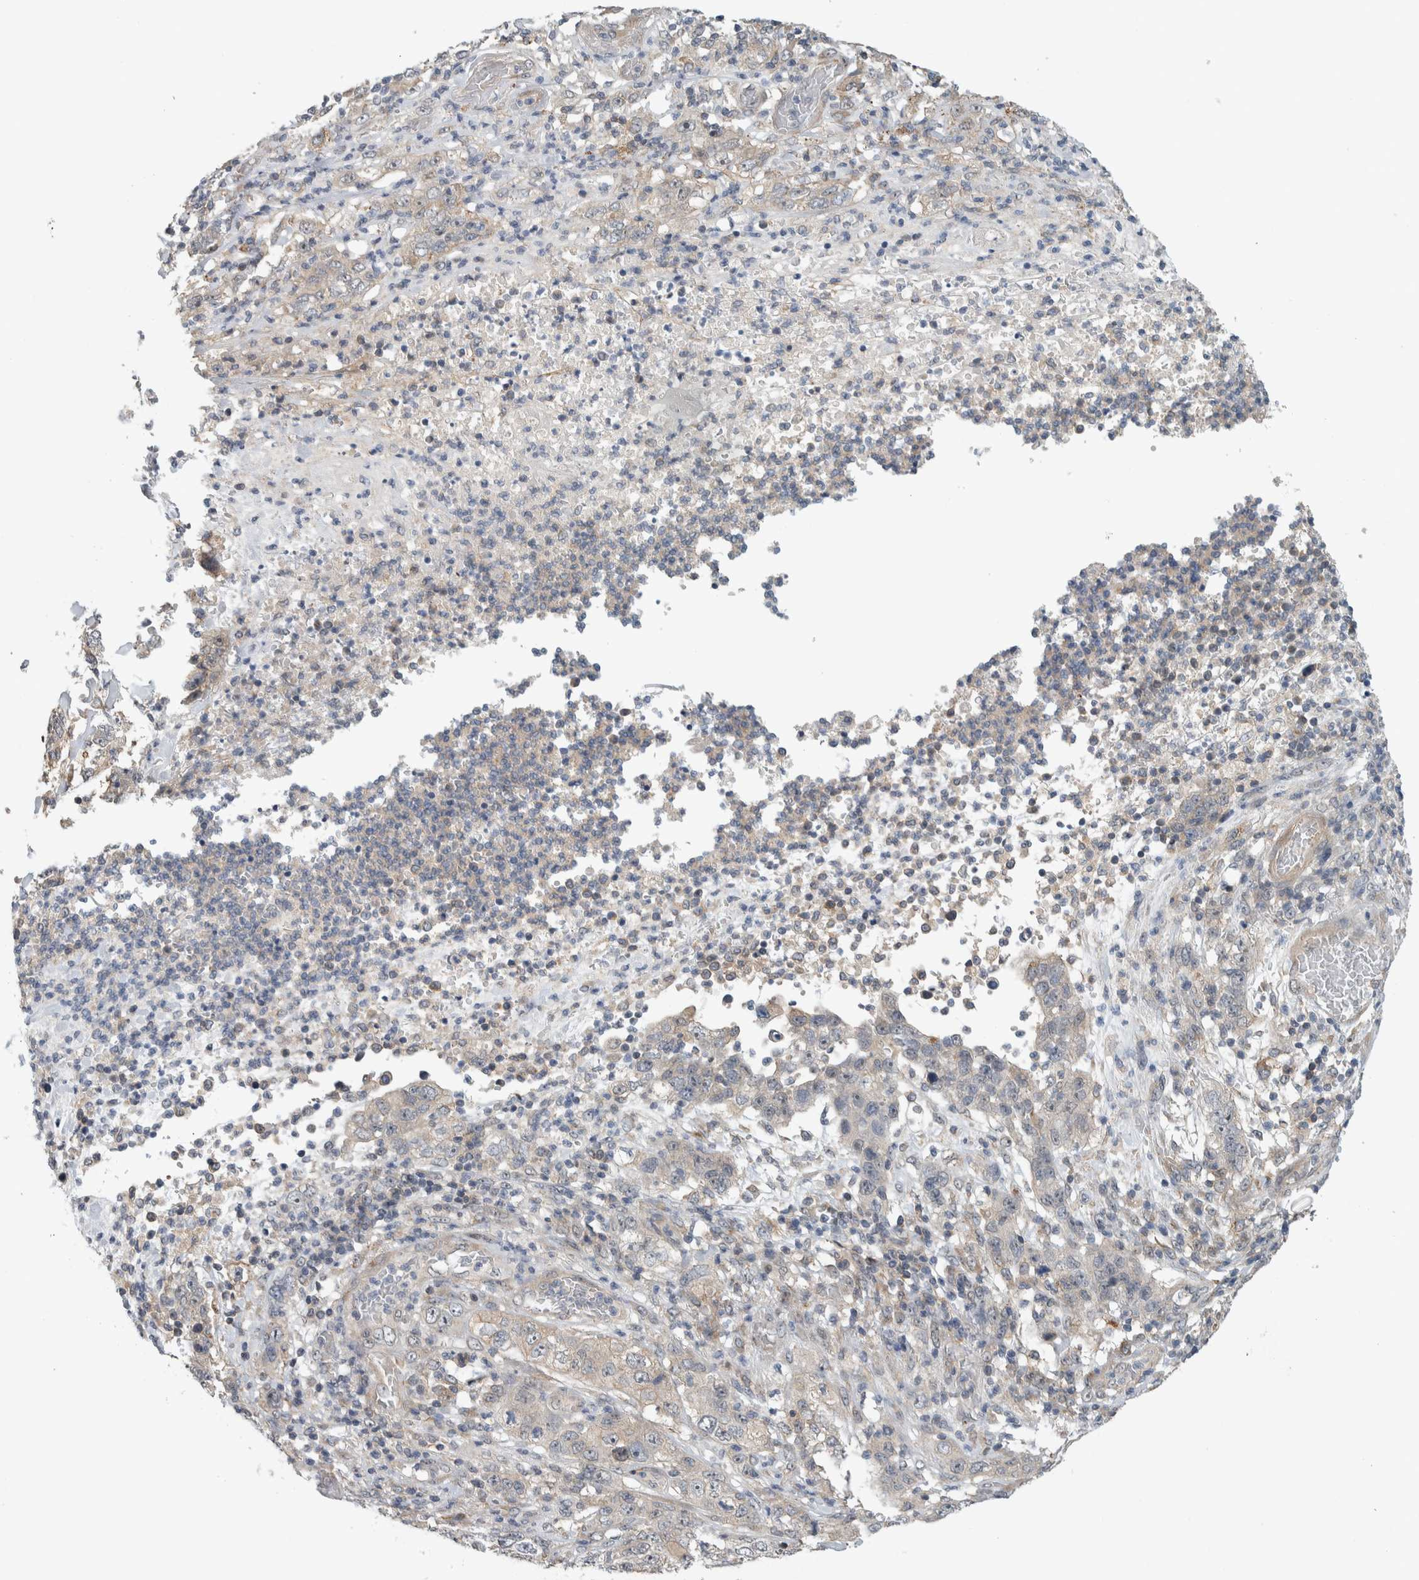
{"staining": {"intensity": "weak", "quantity": ">75%", "location": "nuclear"}, "tissue": "stomach cancer", "cell_type": "Tumor cells", "image_type": "cancer", "snomed": [{"axis": "morphology", "description": "Adenocarcinoma, NOS"}, {"axis": "topography", "description": "Stomach"}], "caption": "Tumor cells demonstrate low levels of weak nuclear expression in about >75% of cells in human adenocarcinoma (stomach). The protein of interest is stained brown, and the nuclei are stained in blue (DAB IHC with brightfield microscopy, high magnification).", "gene": "MPRIP", "patient": {"sex": "male", "age": 48}}